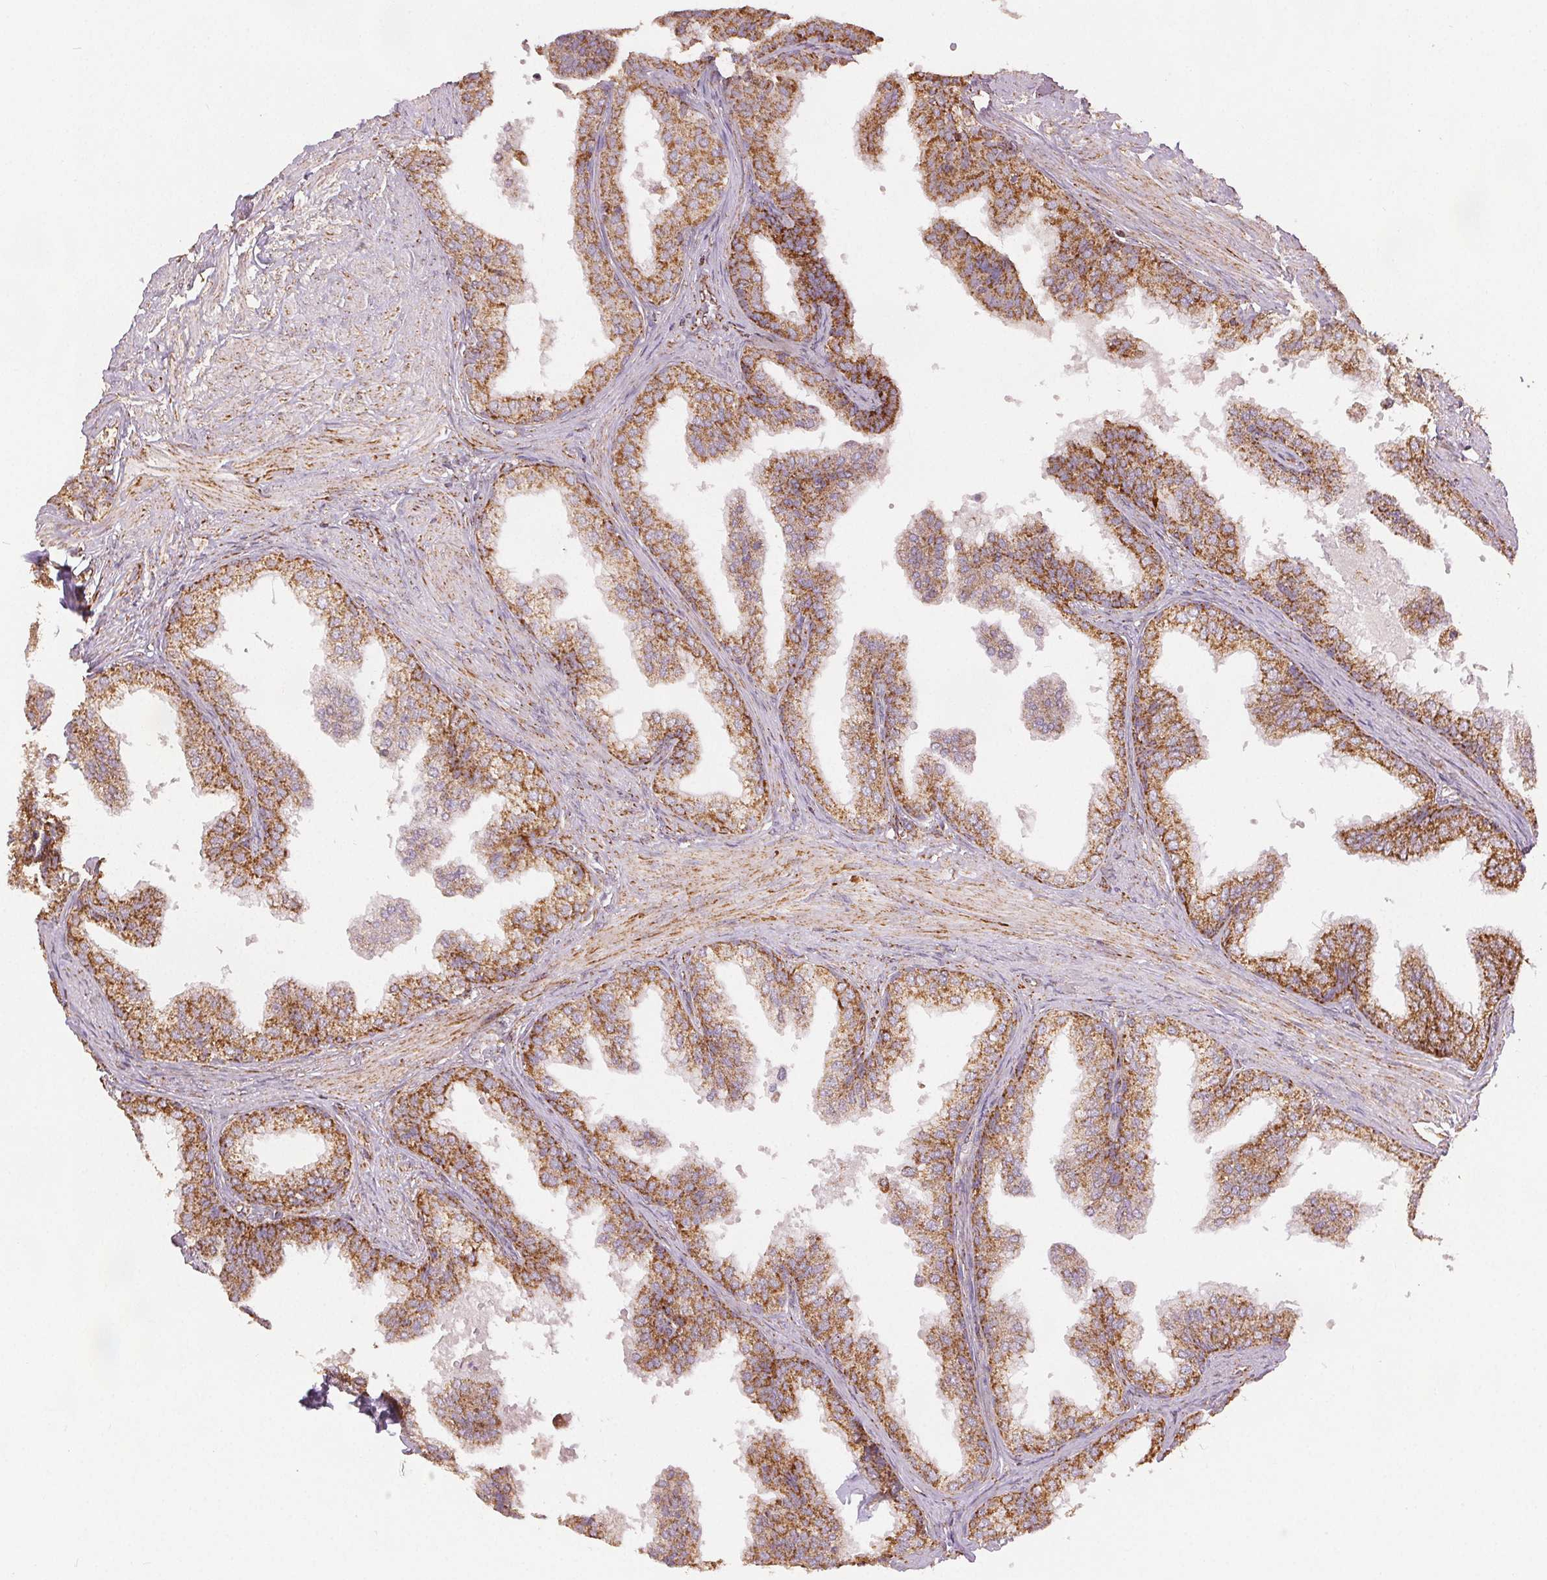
{"staining": {"intensity": "moderate", "quantity": ">75%", "location": "cytoplasmic/membranous"}, "tissue": "prostate", "cell_type": "Glandular cells", "image_type": "normal", "snomed": [{"axis": "morphology", "description": "Normal tissue, NOS"}, {"axis": "topography", "description": "Prostate"}, {"axis": "topography", "description": "Peripheral nerve tissue"}], "caption": "Glandular cells exhibit medium levels of moderate cytoplasmic/membranous expression in approximately >75% of cells in unremarkable human prostate. Immunohistochemistry (ihc) stains the protein of interest in brown and the nuclei are stained blue.", "gene": "SDHB", "patient": {"sex": "male", "age": 55}}